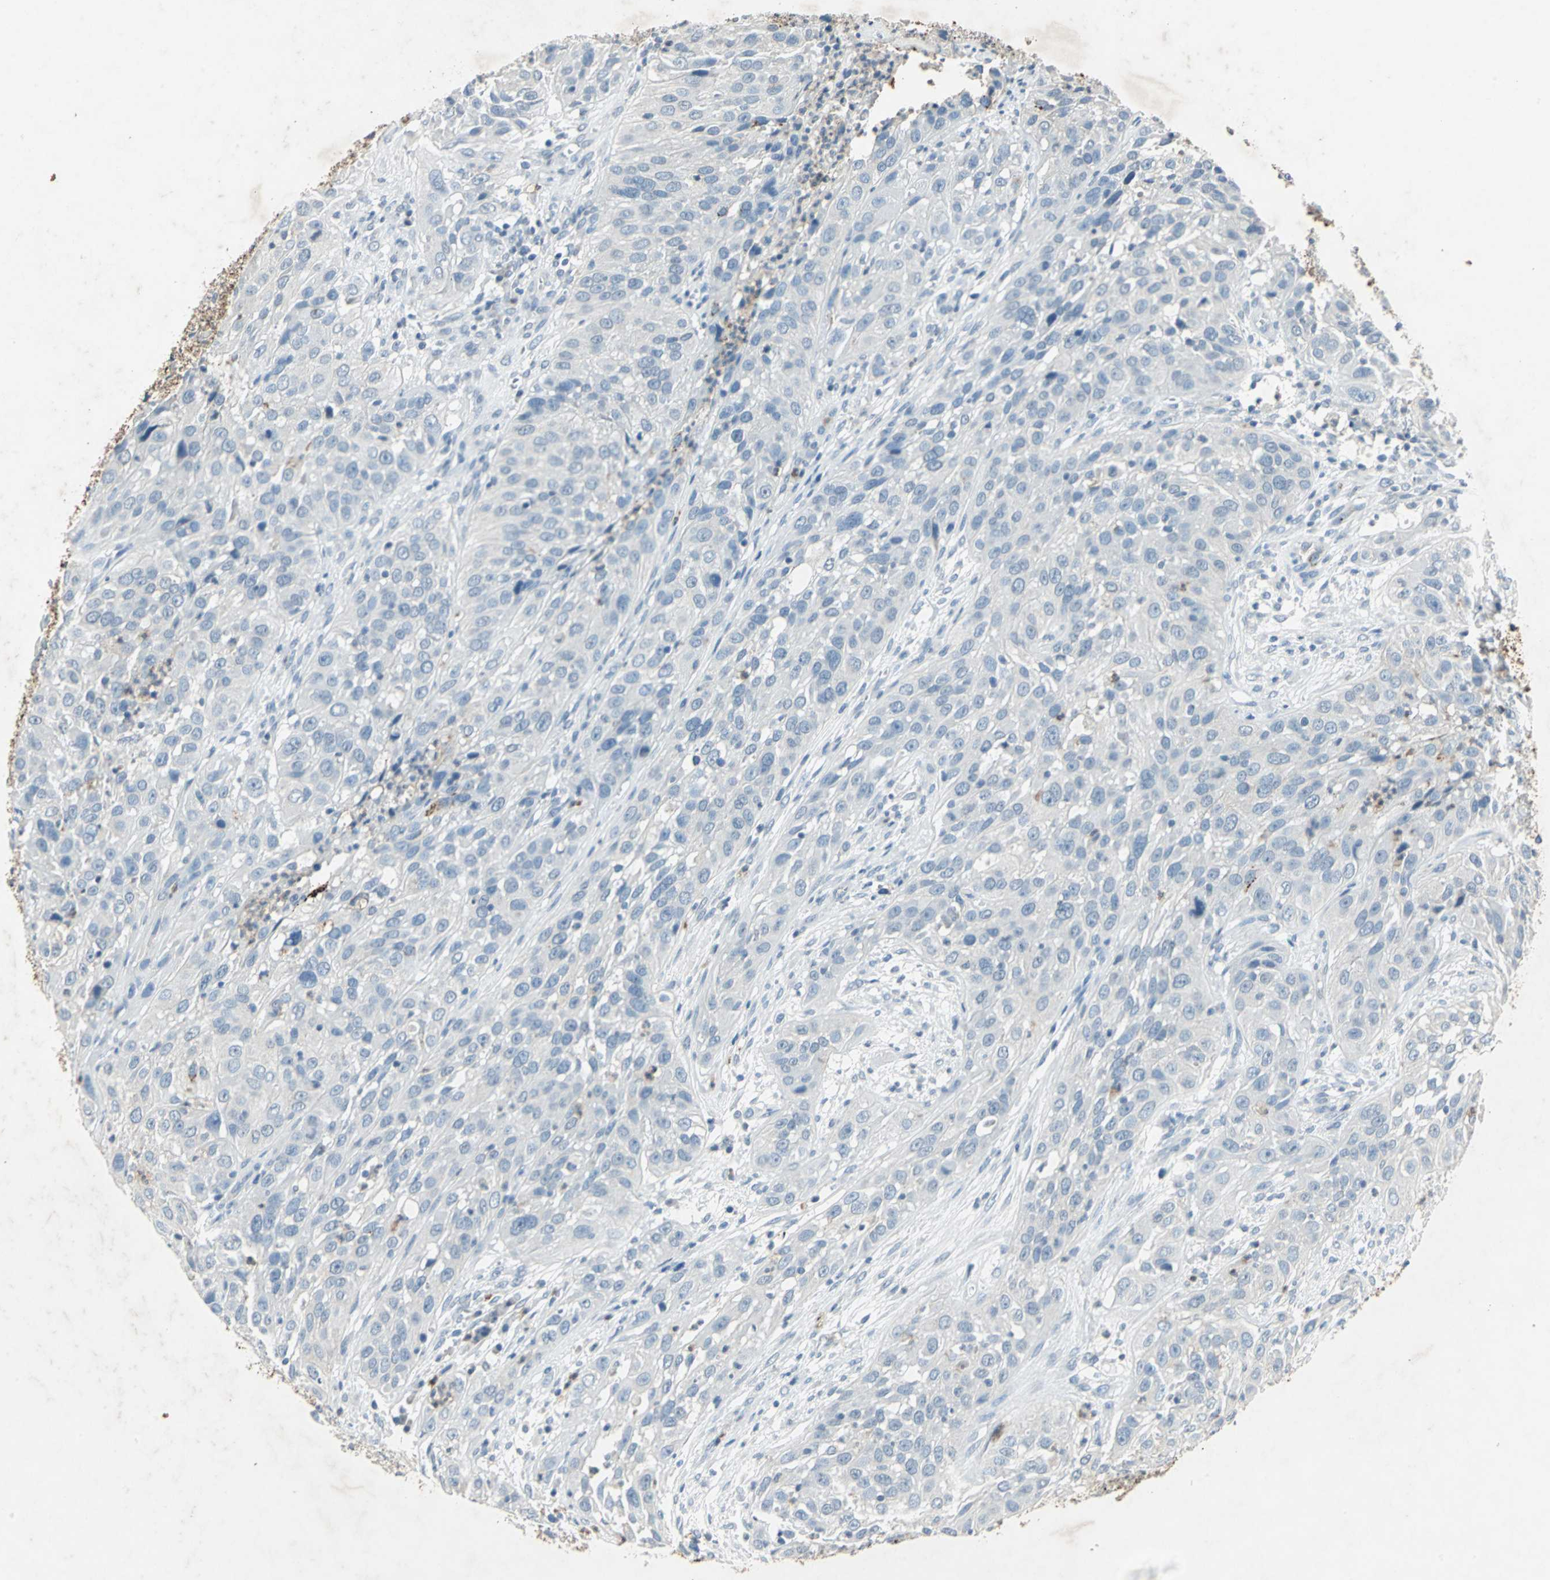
{"staining": {"intensity": "strong", "quantity": "<25%", "location": "cytoplasmic/membranous"}, "tissue": "cervical cancer", "cell_type": "Tumor cells", "image_type": "cancer", "snomed": [{"axis": "morphology", "description": "Squamous cell carcinoma, NOS"}, {"axis": "topography", "description": "Cervix"}], "caption": "Immunohistochemistry (IHC) (DAB (3,3'-diaminobenzidine)) staining of human squamous cell carcinoma (cervical) reveals strong cytoplasmic/membranous protein expression in about <25% of tumor cells.", "gene": "CAMK2B", "patient": {"sex": "female", "age": 32}}